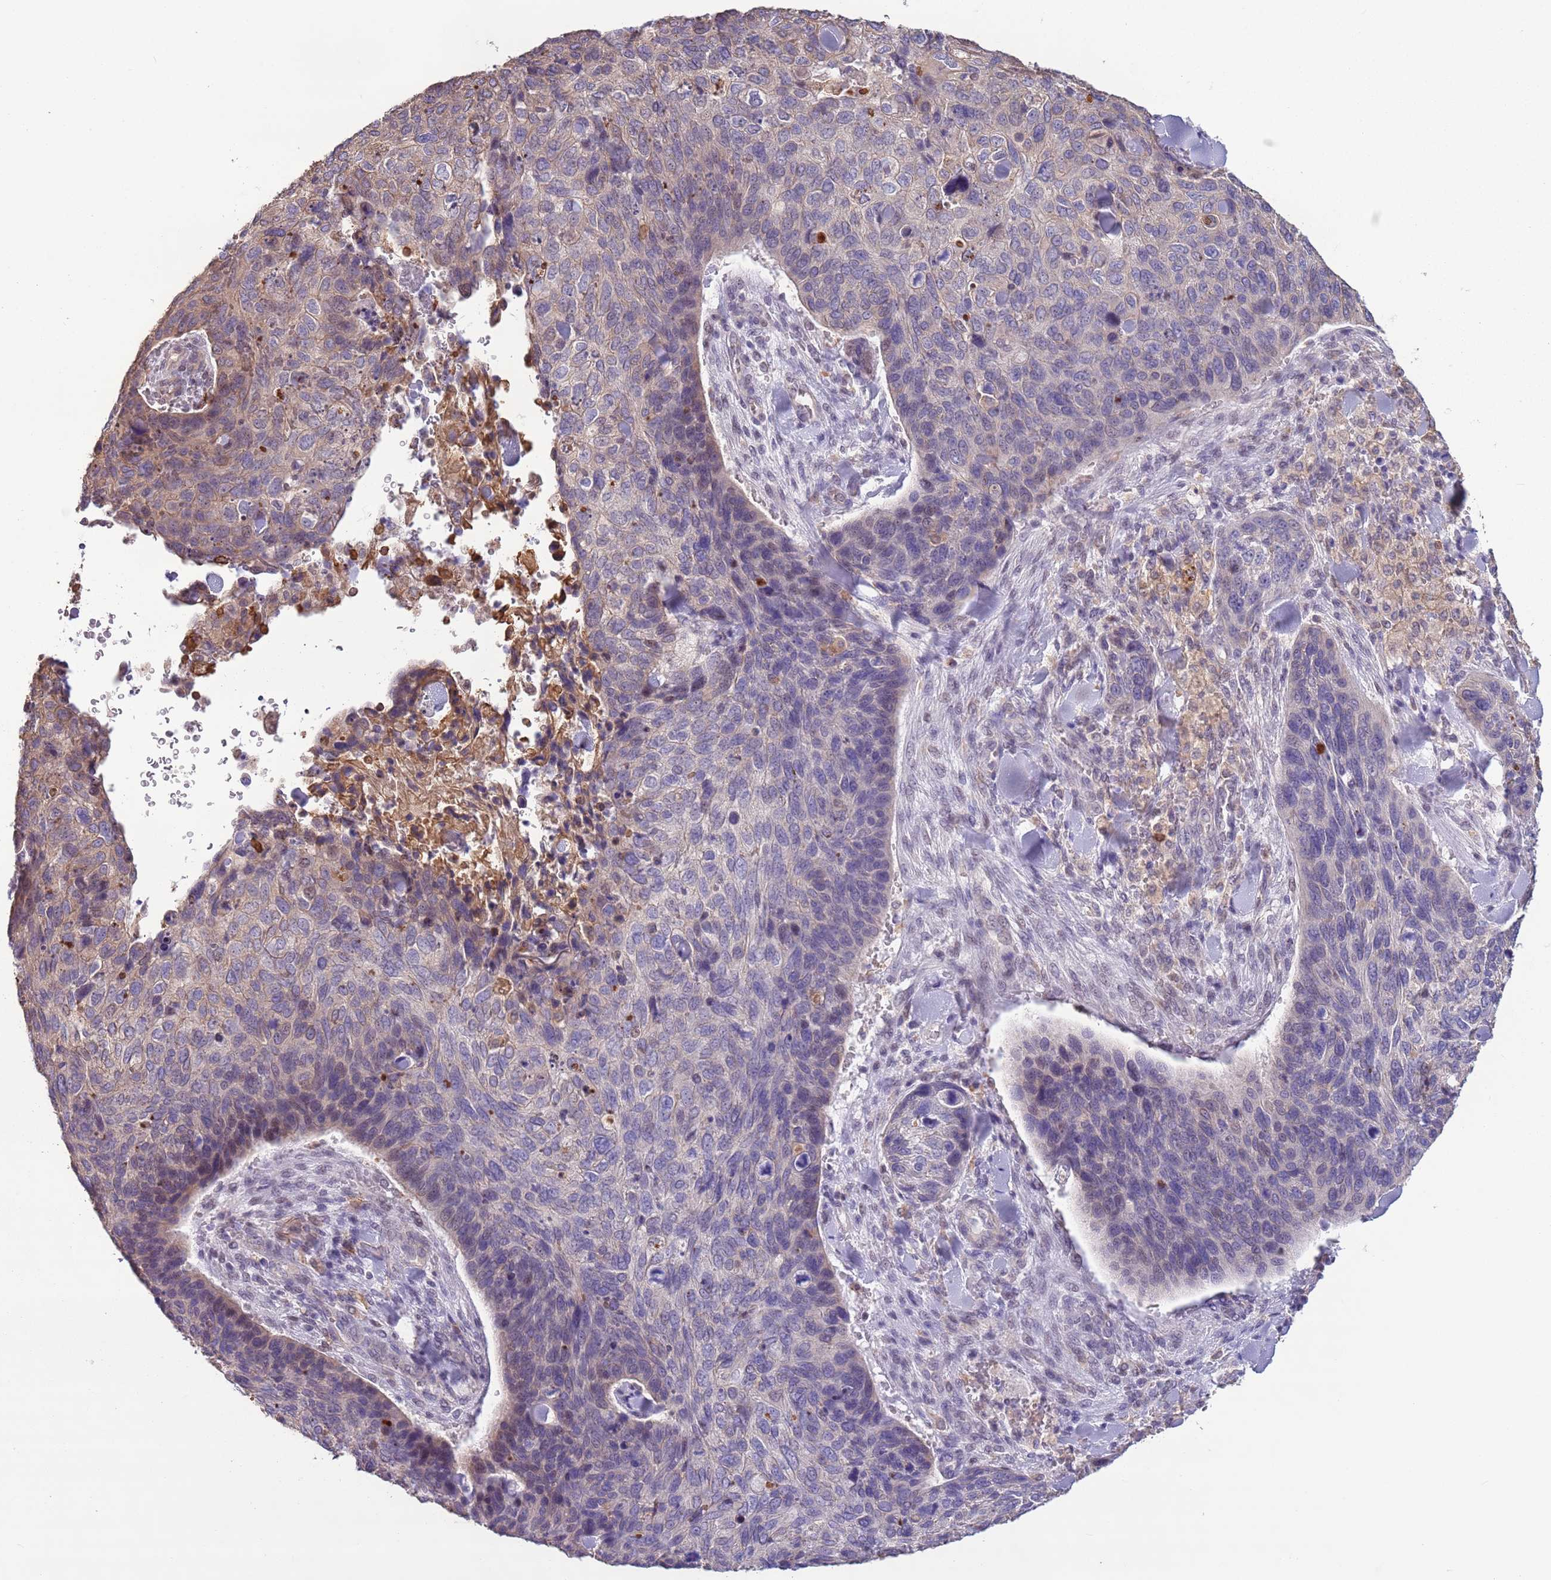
{"staining": {"intensity": "weak", "quantity": "<25%", "location": "cytoplasmic/membranous"}, "tissue": "skin cancer", "cell_type": "Tumor cells", "image_type": "cancer", "snomed": [{"axis": "morphology", "description": "Basal cell carcinoma"}, {"axis": "topography", "description": "Skin"}], "caption": "IHC micrograph of neoplastic tissue: human skin basal cell carcinoma stained with DAB (3,3'-diaminobenzidine) demonstrates no significant protein staining in tumor cells. (DAB immunohistochemistry (IHC) with hematoxylin counter stain).", "gene": "CAPN9", "patient": {"sex": "female", "age": 74}}